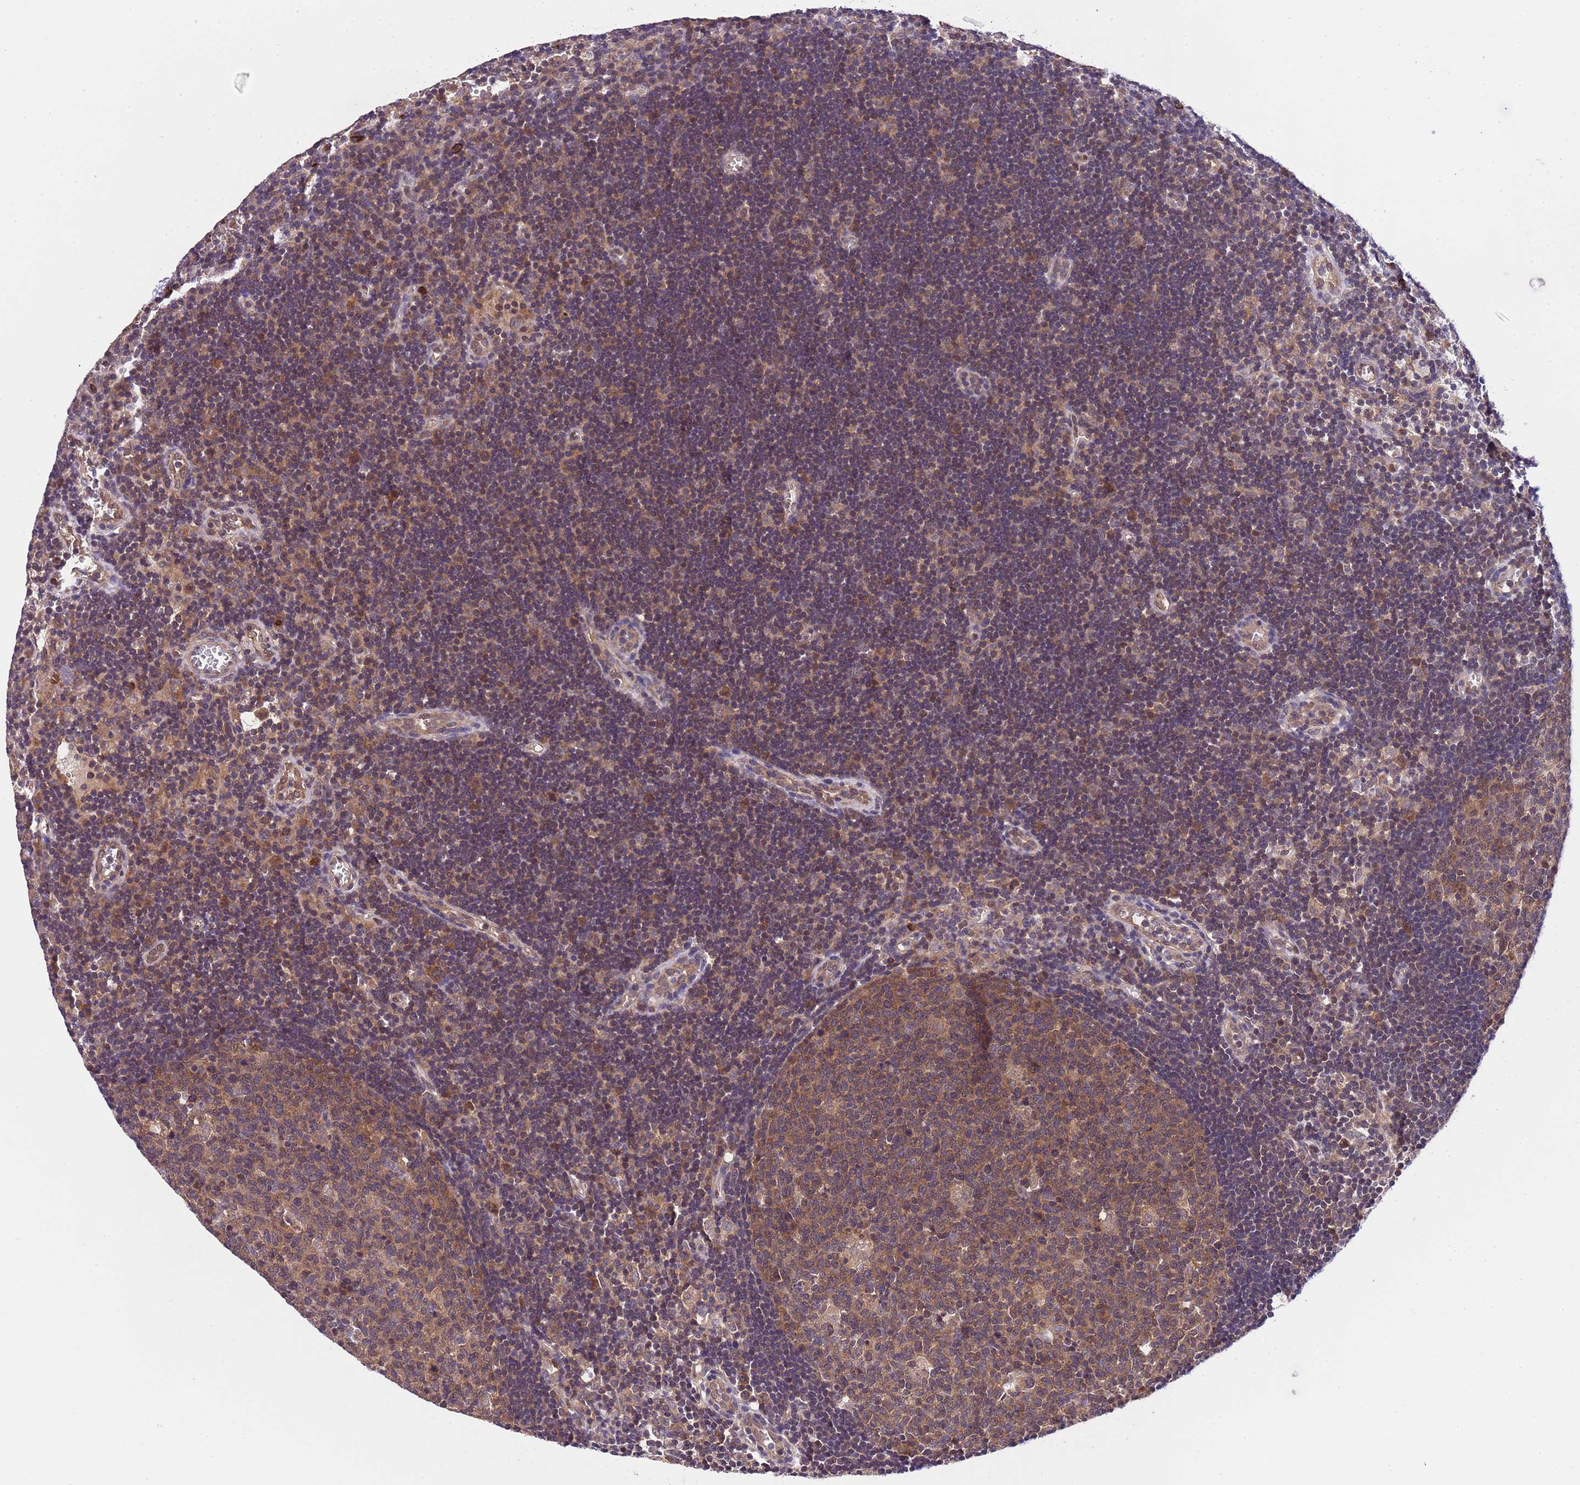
{"staining": {"intensity": "moderate", "quantity": "25%-75%", "location": "cytoplasmic/membranous"}, "tissue": "lymph node", "cell_type": "Germinal center cells", "image_type": "normal", "snomed": [{"axis": "morphology", "description": "Normal tissue, NOS"}, {"axis": "topography", "description": "Lymph node"}], "caption": "Immunohistochemistry (IHC) (DAB (3,3'-diaminobenzidine)) staining of benign human lymph node demonstrates moderate cytoplasmic/membranous protein staining in about 25%-75% of germinal center cells.", "gene": "DONSON", "patient": {"sex": "male", "age": 62}}